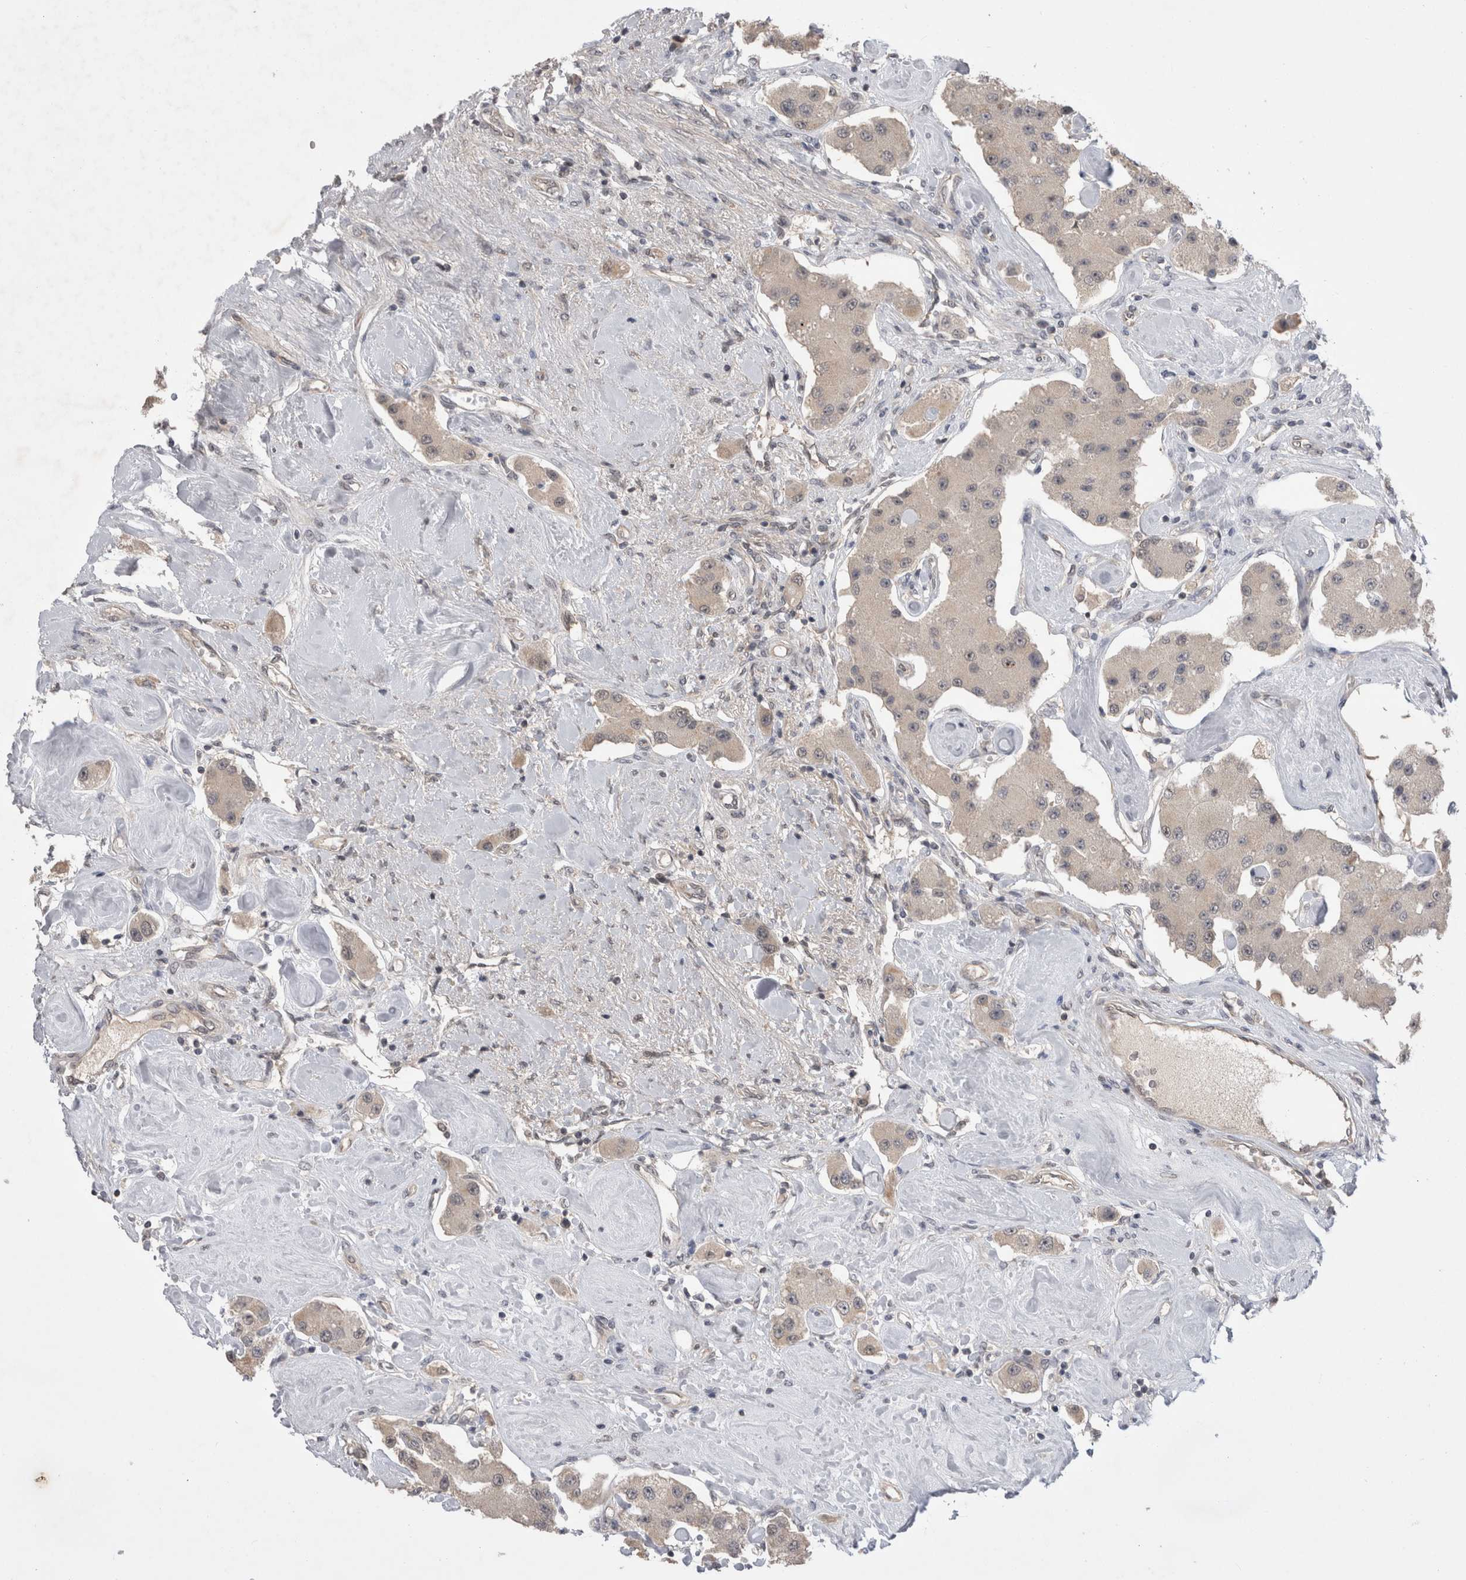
{"staining": {"intensity": "negative", "quantity": "none", "location": "none"}, "tissue": "carcinoid", "cell_type": "Tumor cells", "image_type": "cancer", "snomed": [{"axis": "morphology", "description": "Carcinoid, malignant, NOS"}, {"axis": "topography", "description": "Pancreas"}], "caption": "Tumor cells are negative for brown protein staining in carcinoid (malignant).", "gene": "ZNF341", "patient": {"sex": "male", "age": 41}}